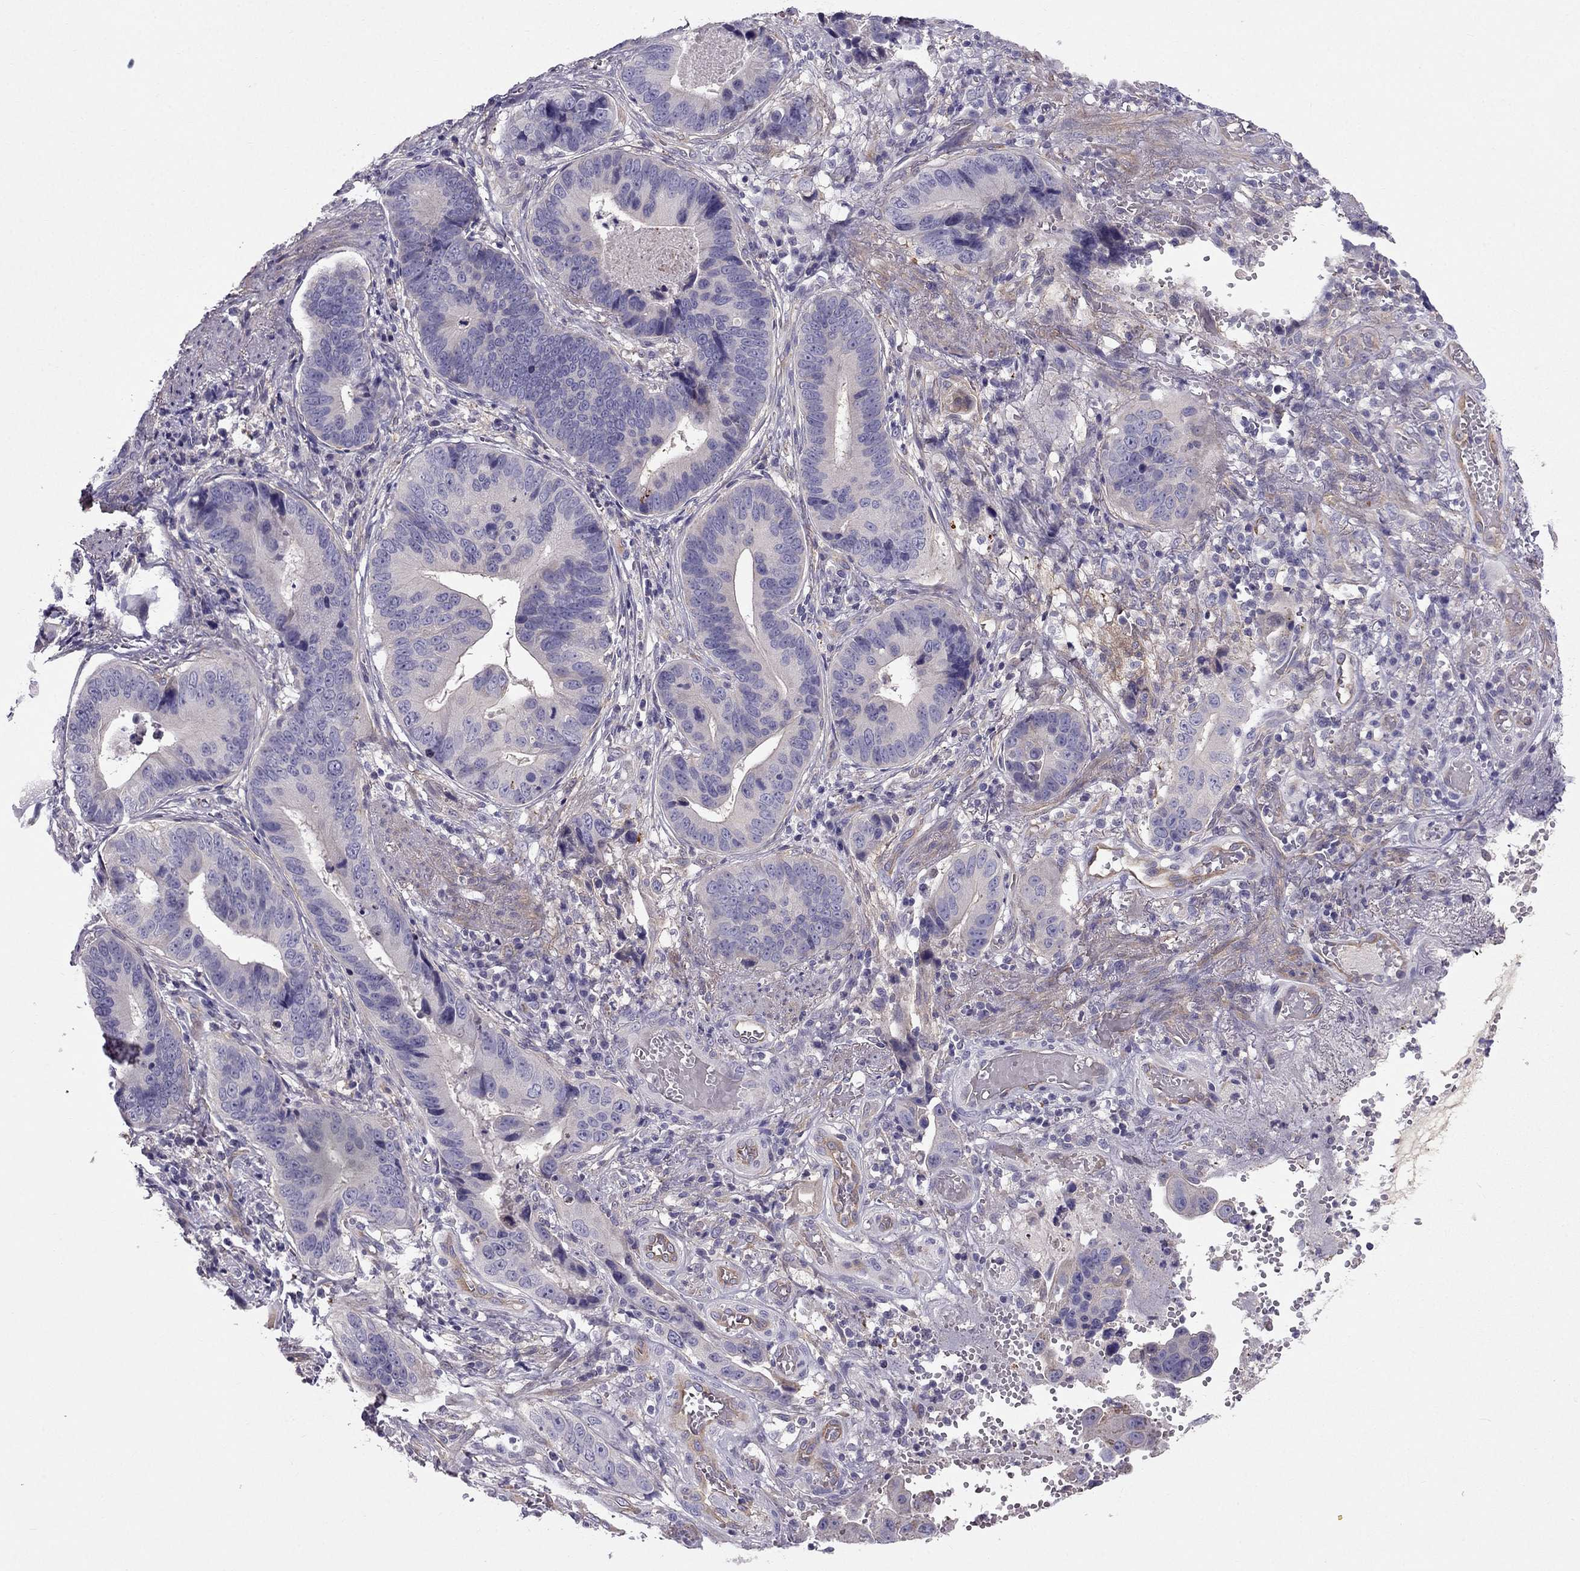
{"staining": {"intensity": "negative", "quantity": "none", "location": "none"}, "tissue": "stomach cancer", "cell_type": "Tumor cells", "image_type": "cancer", "snomed": [{"axis": "morphology", "description": "Adenocarcinoma, NOS"}, {"axis": "topography", "description": "Stomach"}], "caption": "This is an IHC image of adenocarcinoma (stomach). There is no staining in tumor cells.", "gene": "SYT5", "patient": {"sex": "male", "age": 84}}